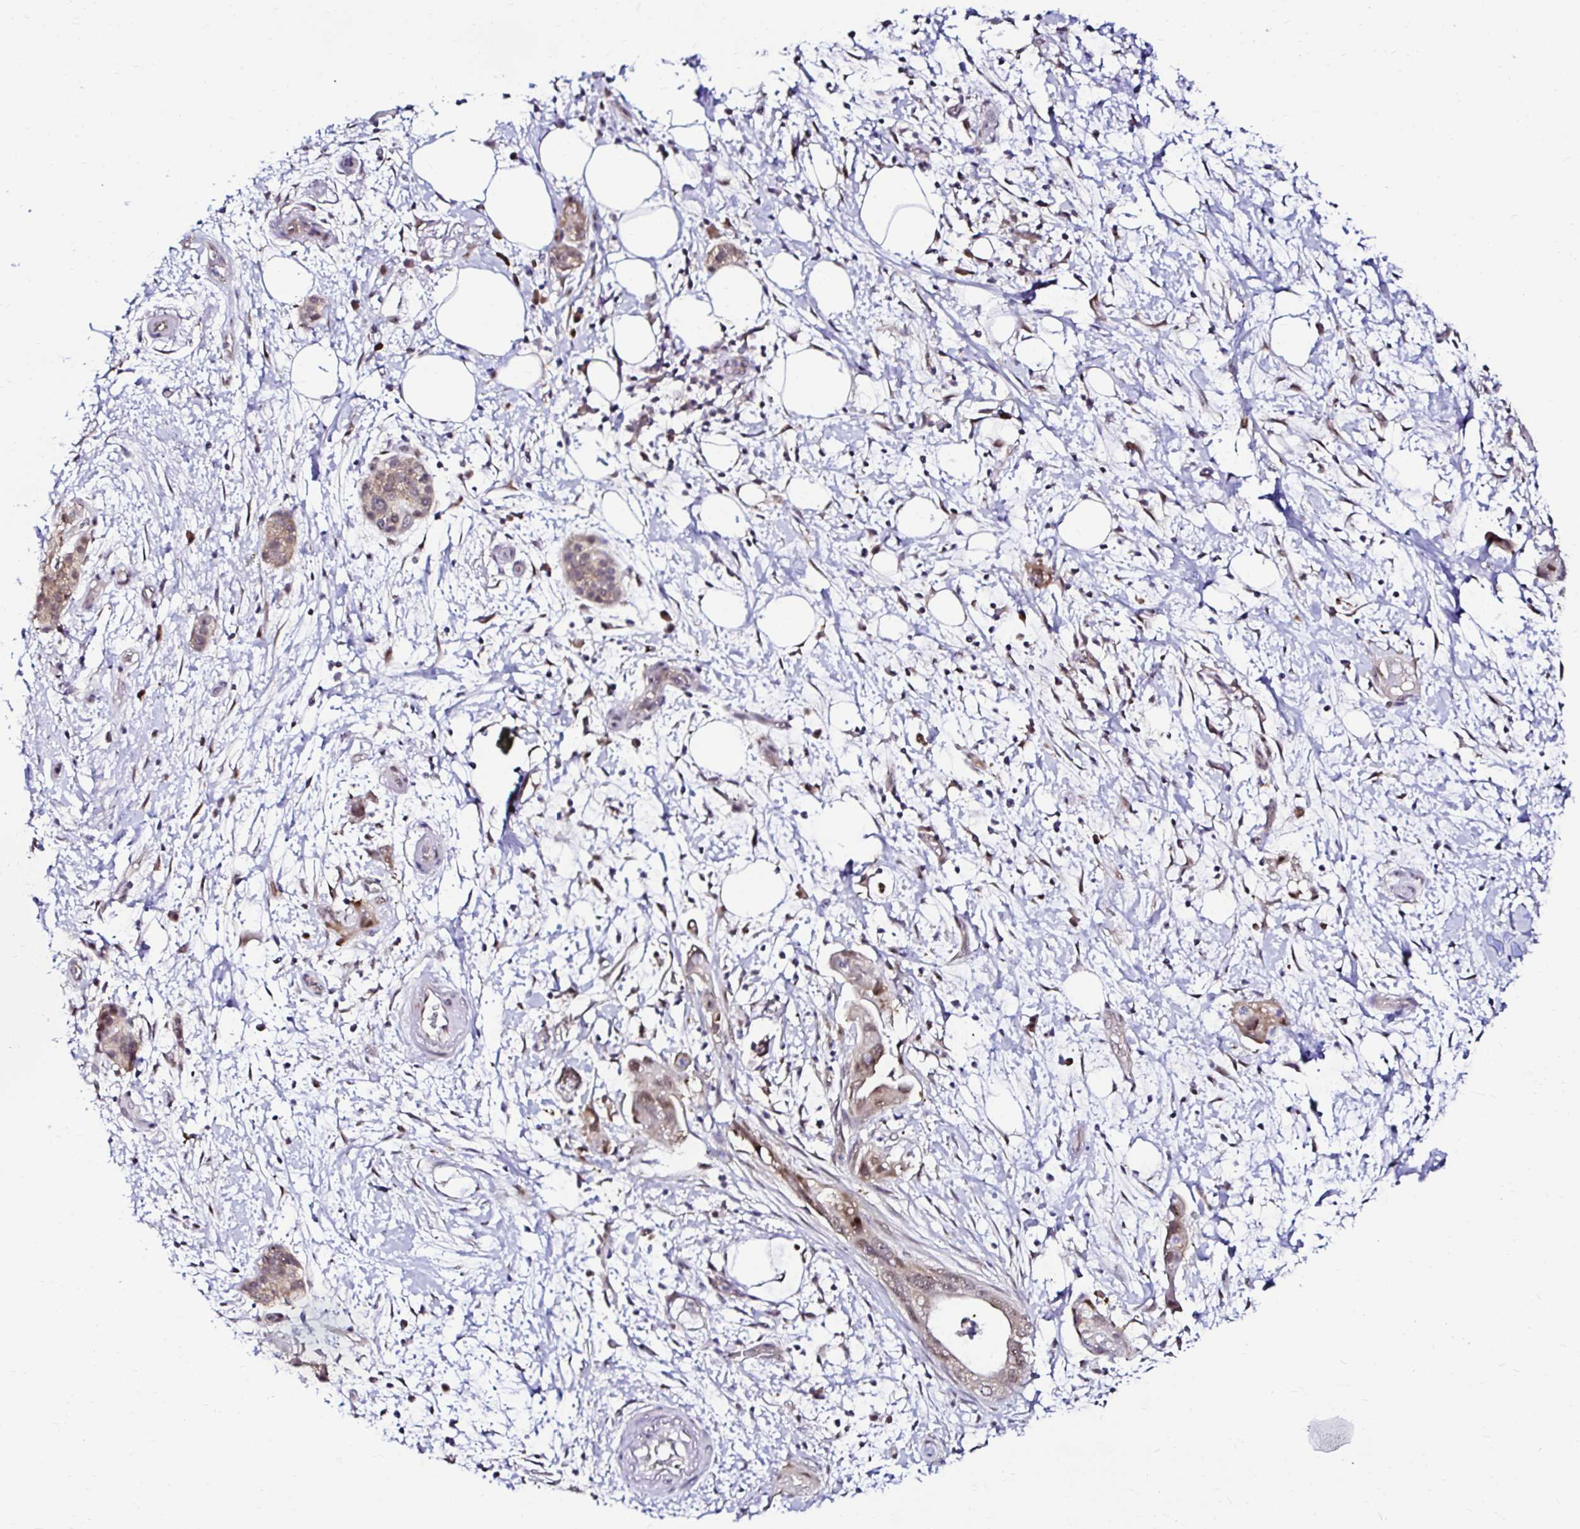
{"staining": {"intensity": "weak", "quantity": "25%-75%", "location": "cytoplasmic/membranous,nuclear"}, "tissue": "pancreatic cancer", "cell_type": "Tumor cells", "image_type": "cancer", "snomed": [{"axis": "morphology", "description": "Adenocarcinoma, NOS"}, {"axis": "topography", "description": "Pancreas"}], "caption": "This photomicrograph displays IHC staining of human pancreatic adenocarcinoma, with low weak cytoplasmic/membranous and nuclear positivity in about 25%-75% of tumor cells.", "gene": "PSMD3", "patient": {"sex": "female", "age": 73}}